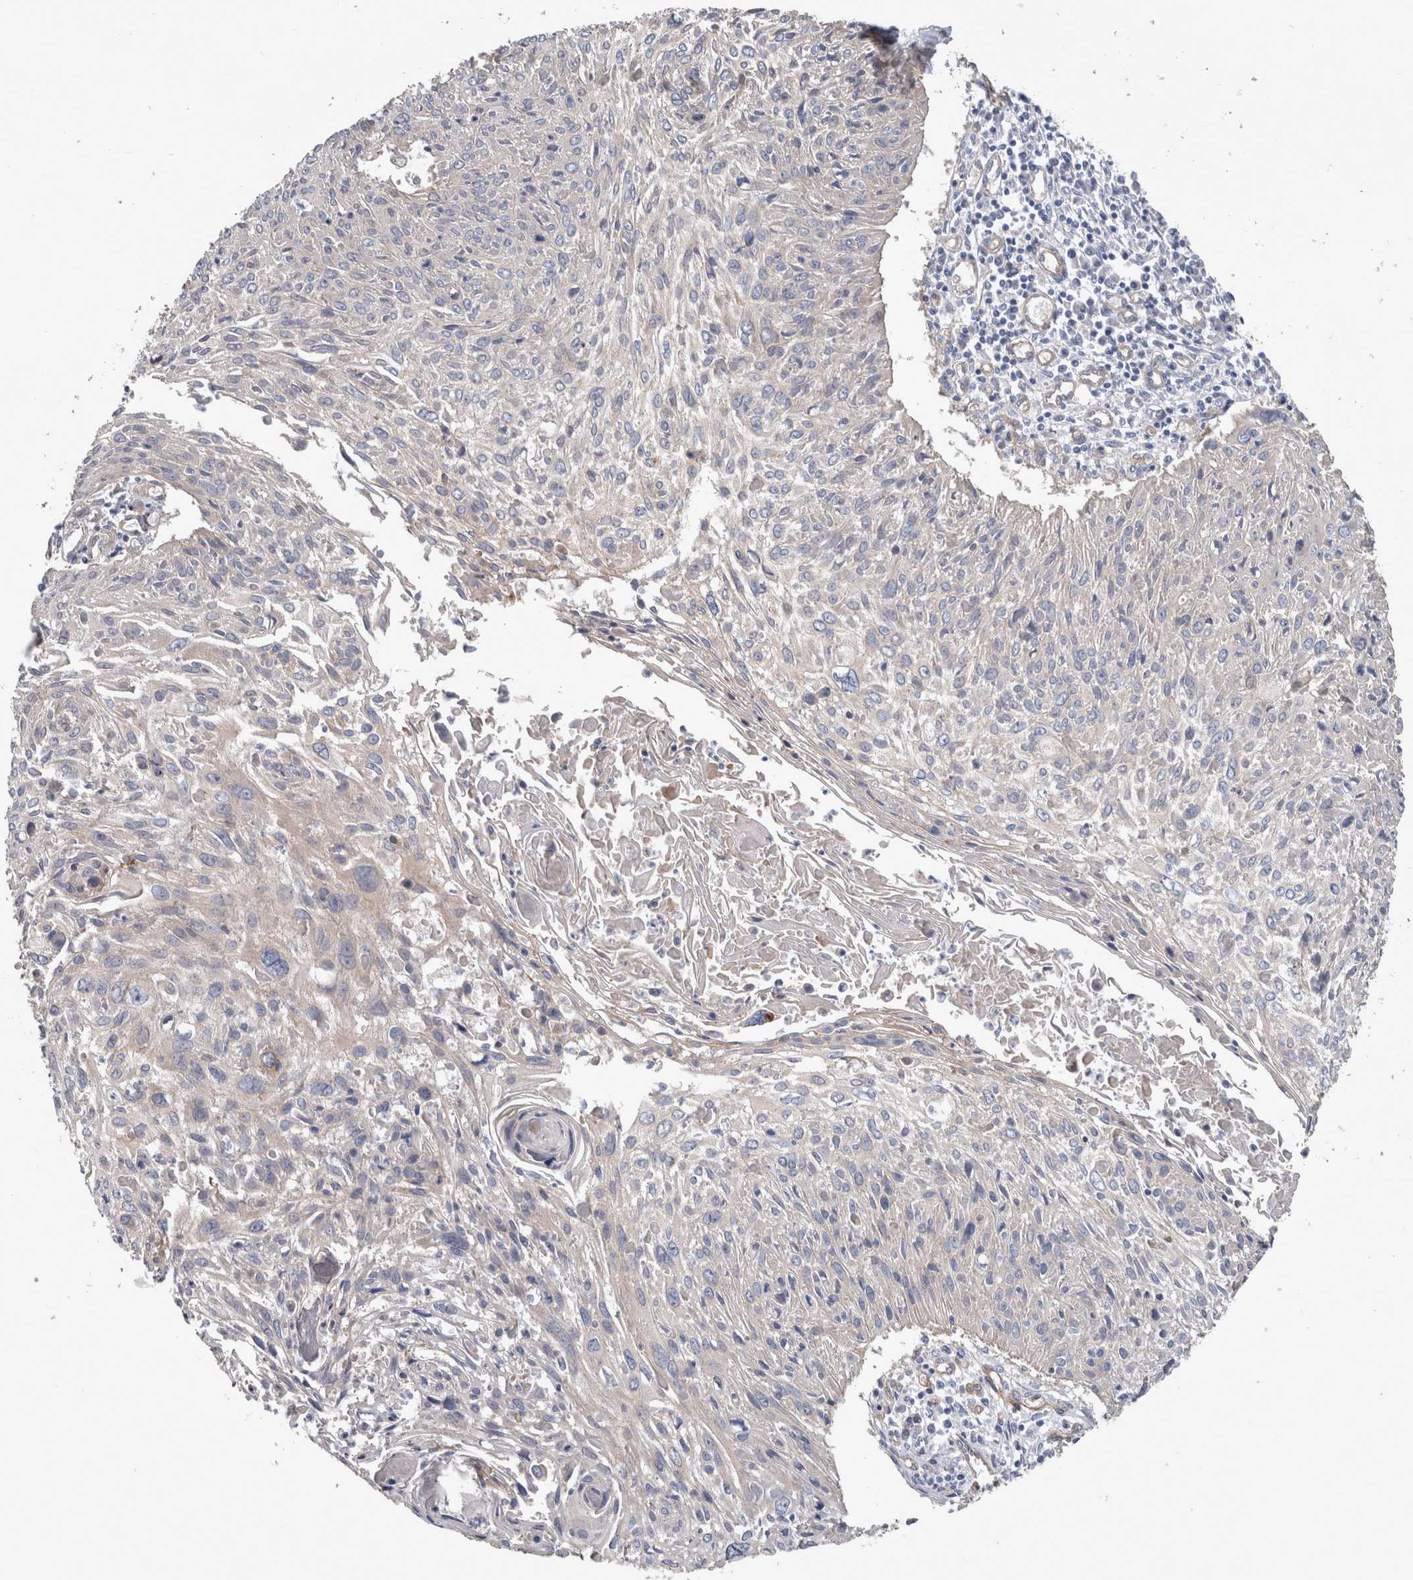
{"staining": {"intensity": "negative", "quantity": "none", "location": "none"}, "tissue": "cervical cancer", "cell_type": "Tumor cells", "image_type": "cancer", "snomed": [{"axis": "morphology", "description": "Squamous cell carcinoma, NOS"}, {"axis": "topography", "description": "Cervix"}], "caption": "A high-resolution micrograph shows immunohistochemistry staining of cervical cancer, which reveals no significant expression in tumor cells.", "gene": "BCAM", "patient": {"sex": "female", "age": 51}}